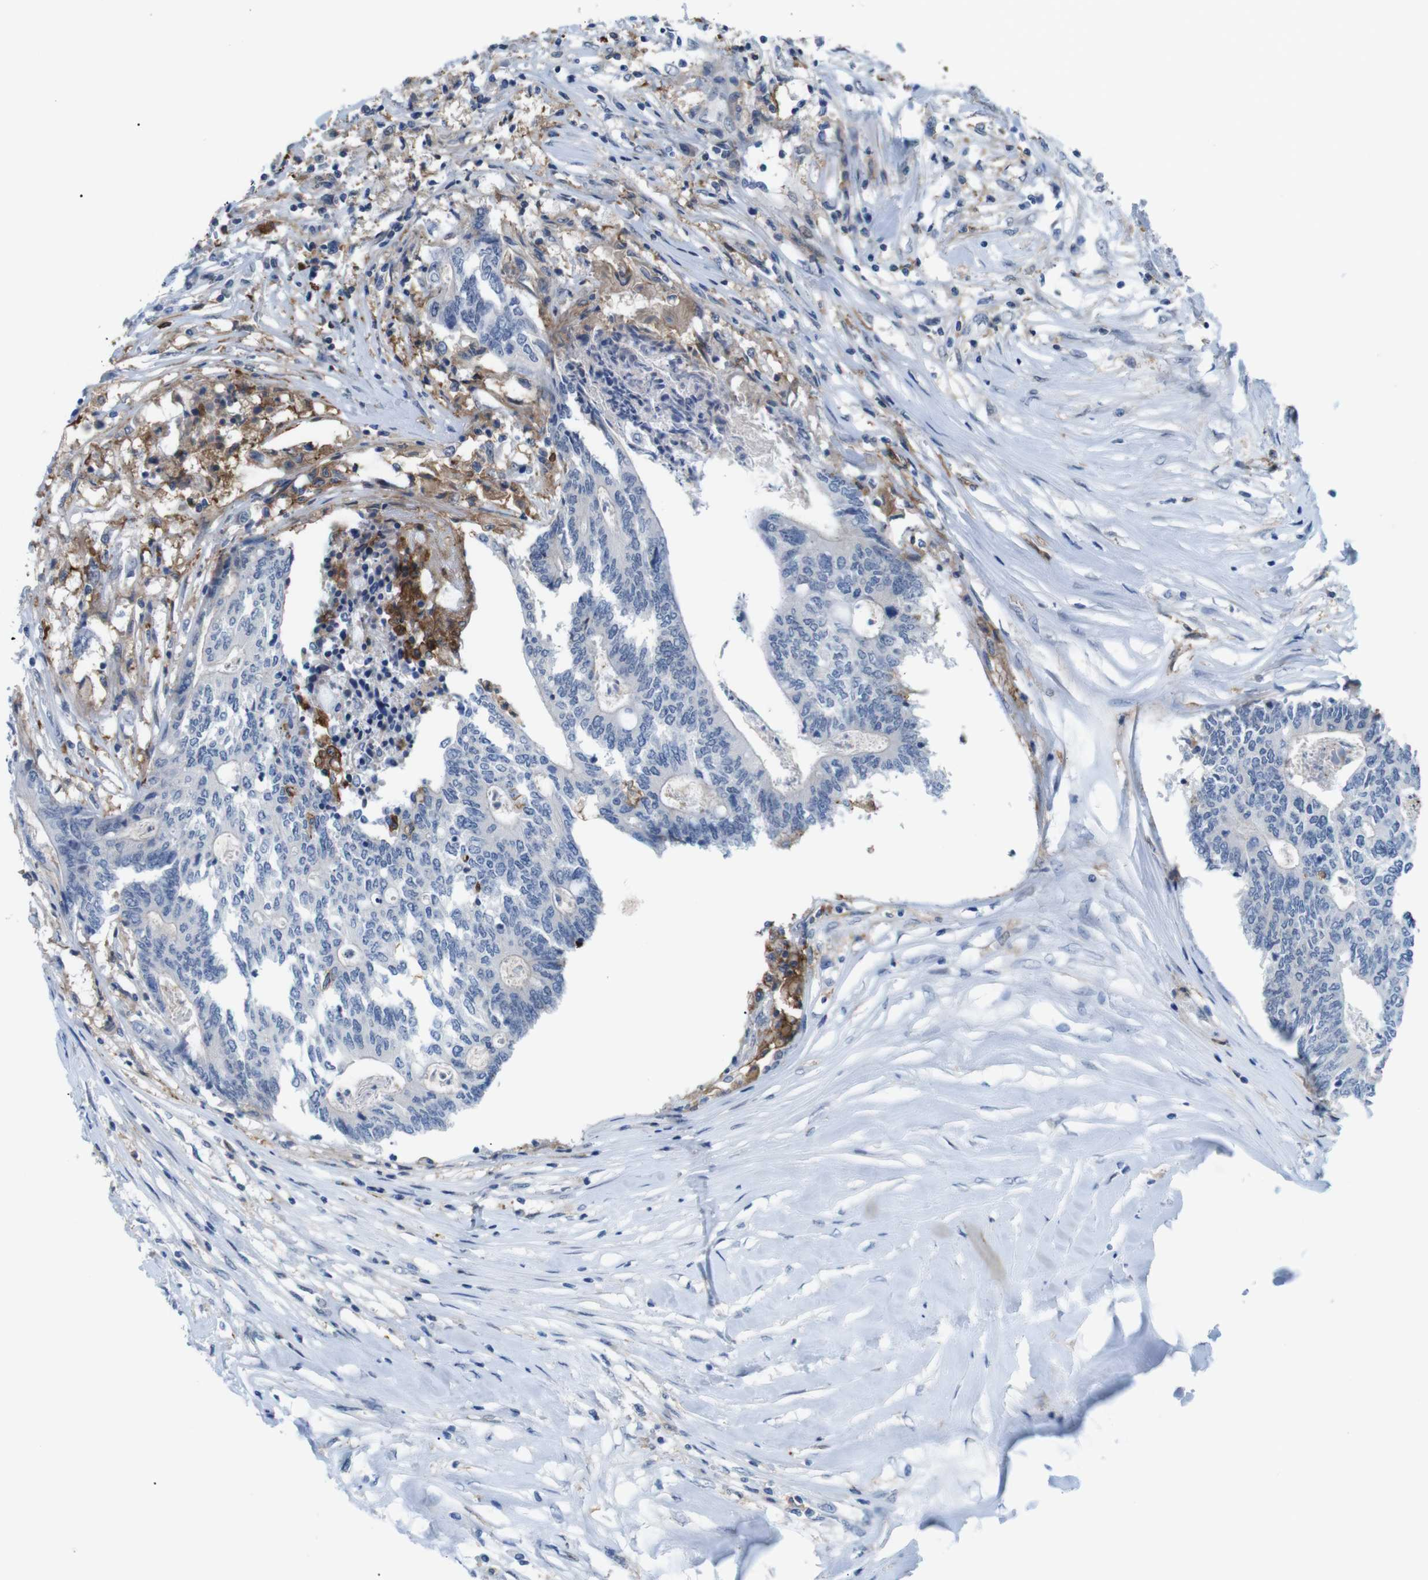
{"staining": {"intensity": "negative", "quantity": "none", "location": "none"}, "tissue": "colorectal cancer", "cell_type": "Tumor cells", "image_type": "cancer", "snomed": [{"axis": "morphology", "description": "Adenocarcinoma, NOS"}, {"axis": "topography", "description": "Rectum"}], "caption": "Immunohistochemistry of colorectal cancer exhibits no expression in tumor cells.", "gene": "CD300C", "patient": {"sex": "male", "age": 63}}